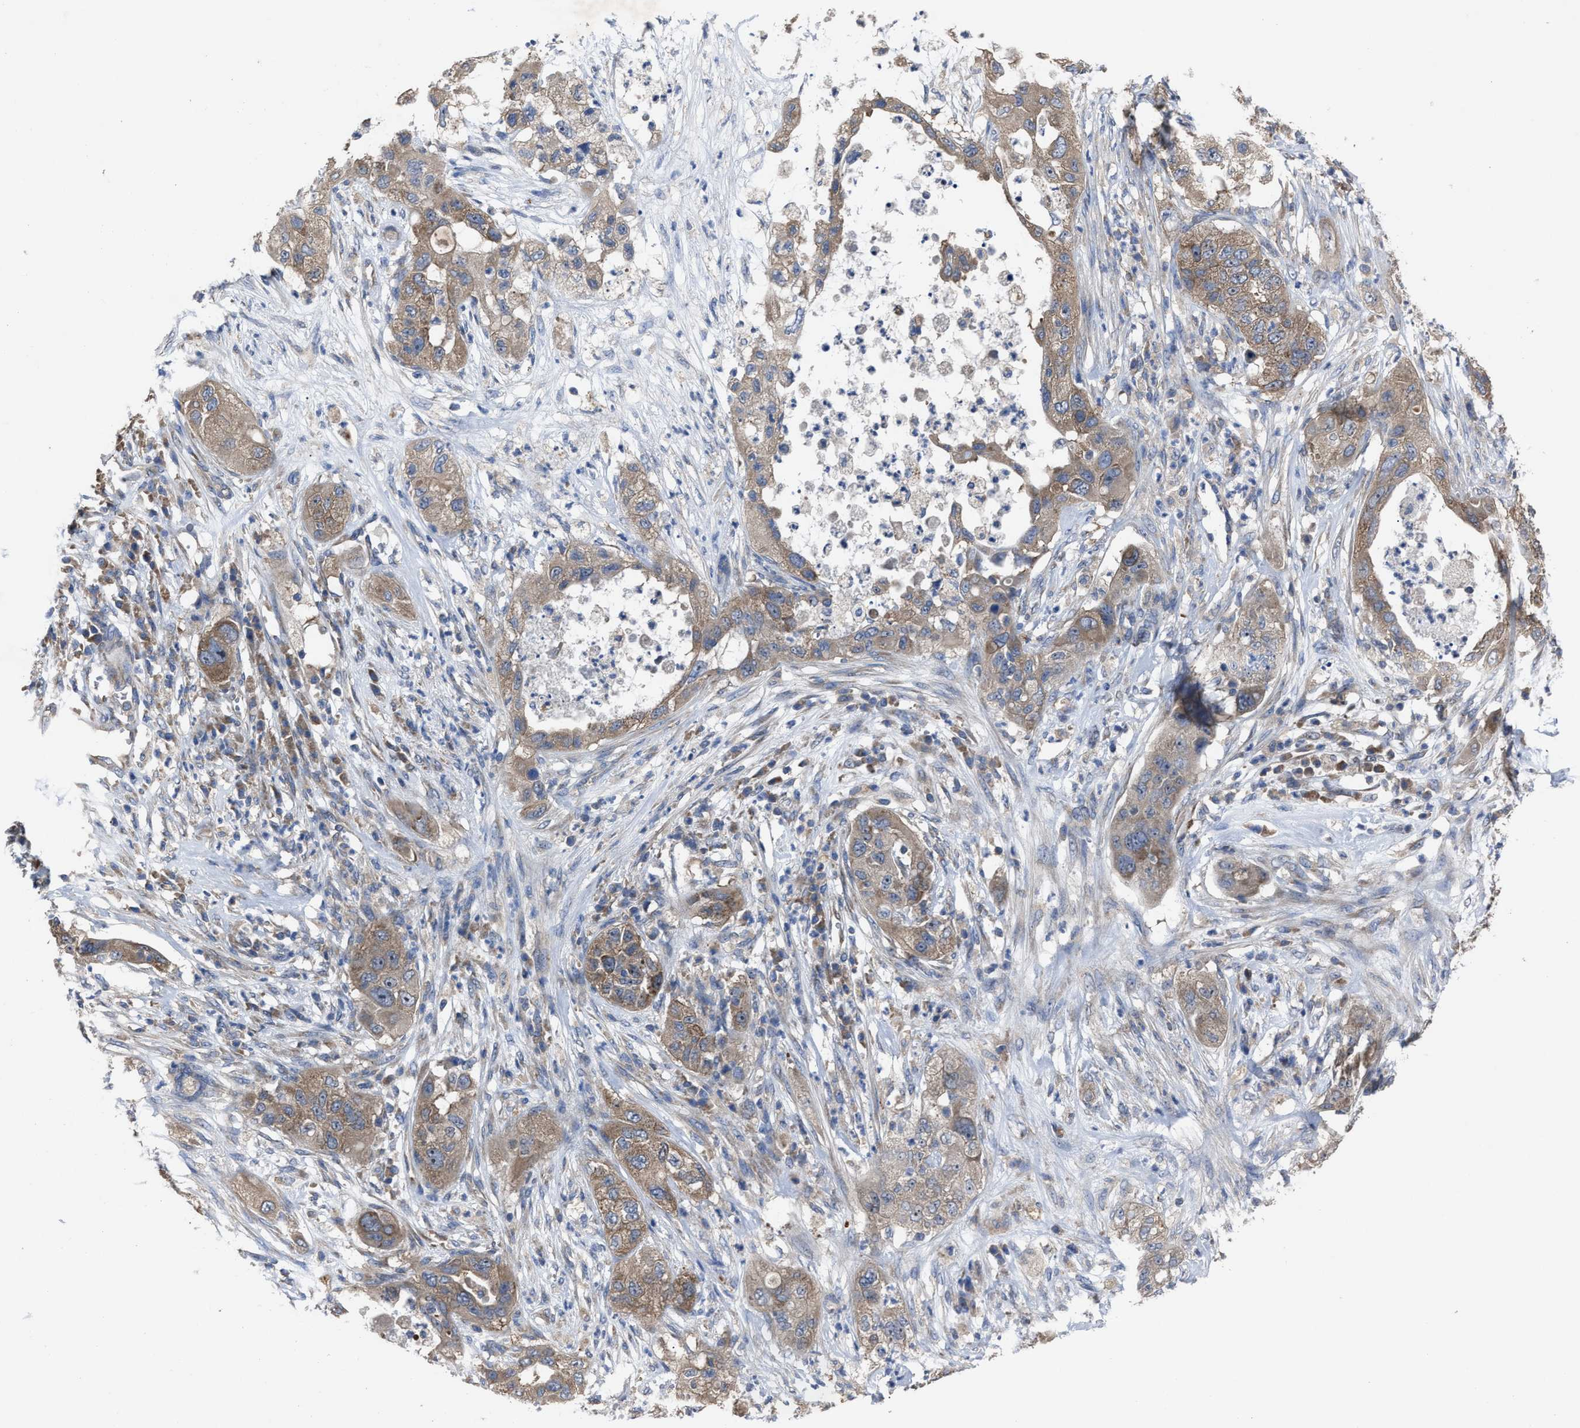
{"staining": {"intensity": "moderate", "quantity": ">75%", "location": "cytoplasmic/membranous"}, "tissue": "pancreatic cancer", "cell_type": "Tumor cells", "image_type": "cancer", "snomed": [{"axis": "morphology", "description": "Adenocarcinoma, NOS"}, {"axis": "topography", "description": "Pancreas"}], "caption": "Human pancreatic cancer (adenocarcinoma) stained for a protein (brown) shows moderate cytoplasmic/membranous positive staining in about >75% of tumor cells.", "gene": "UPF1", "patient": {"sex": "female", "age": 78}}